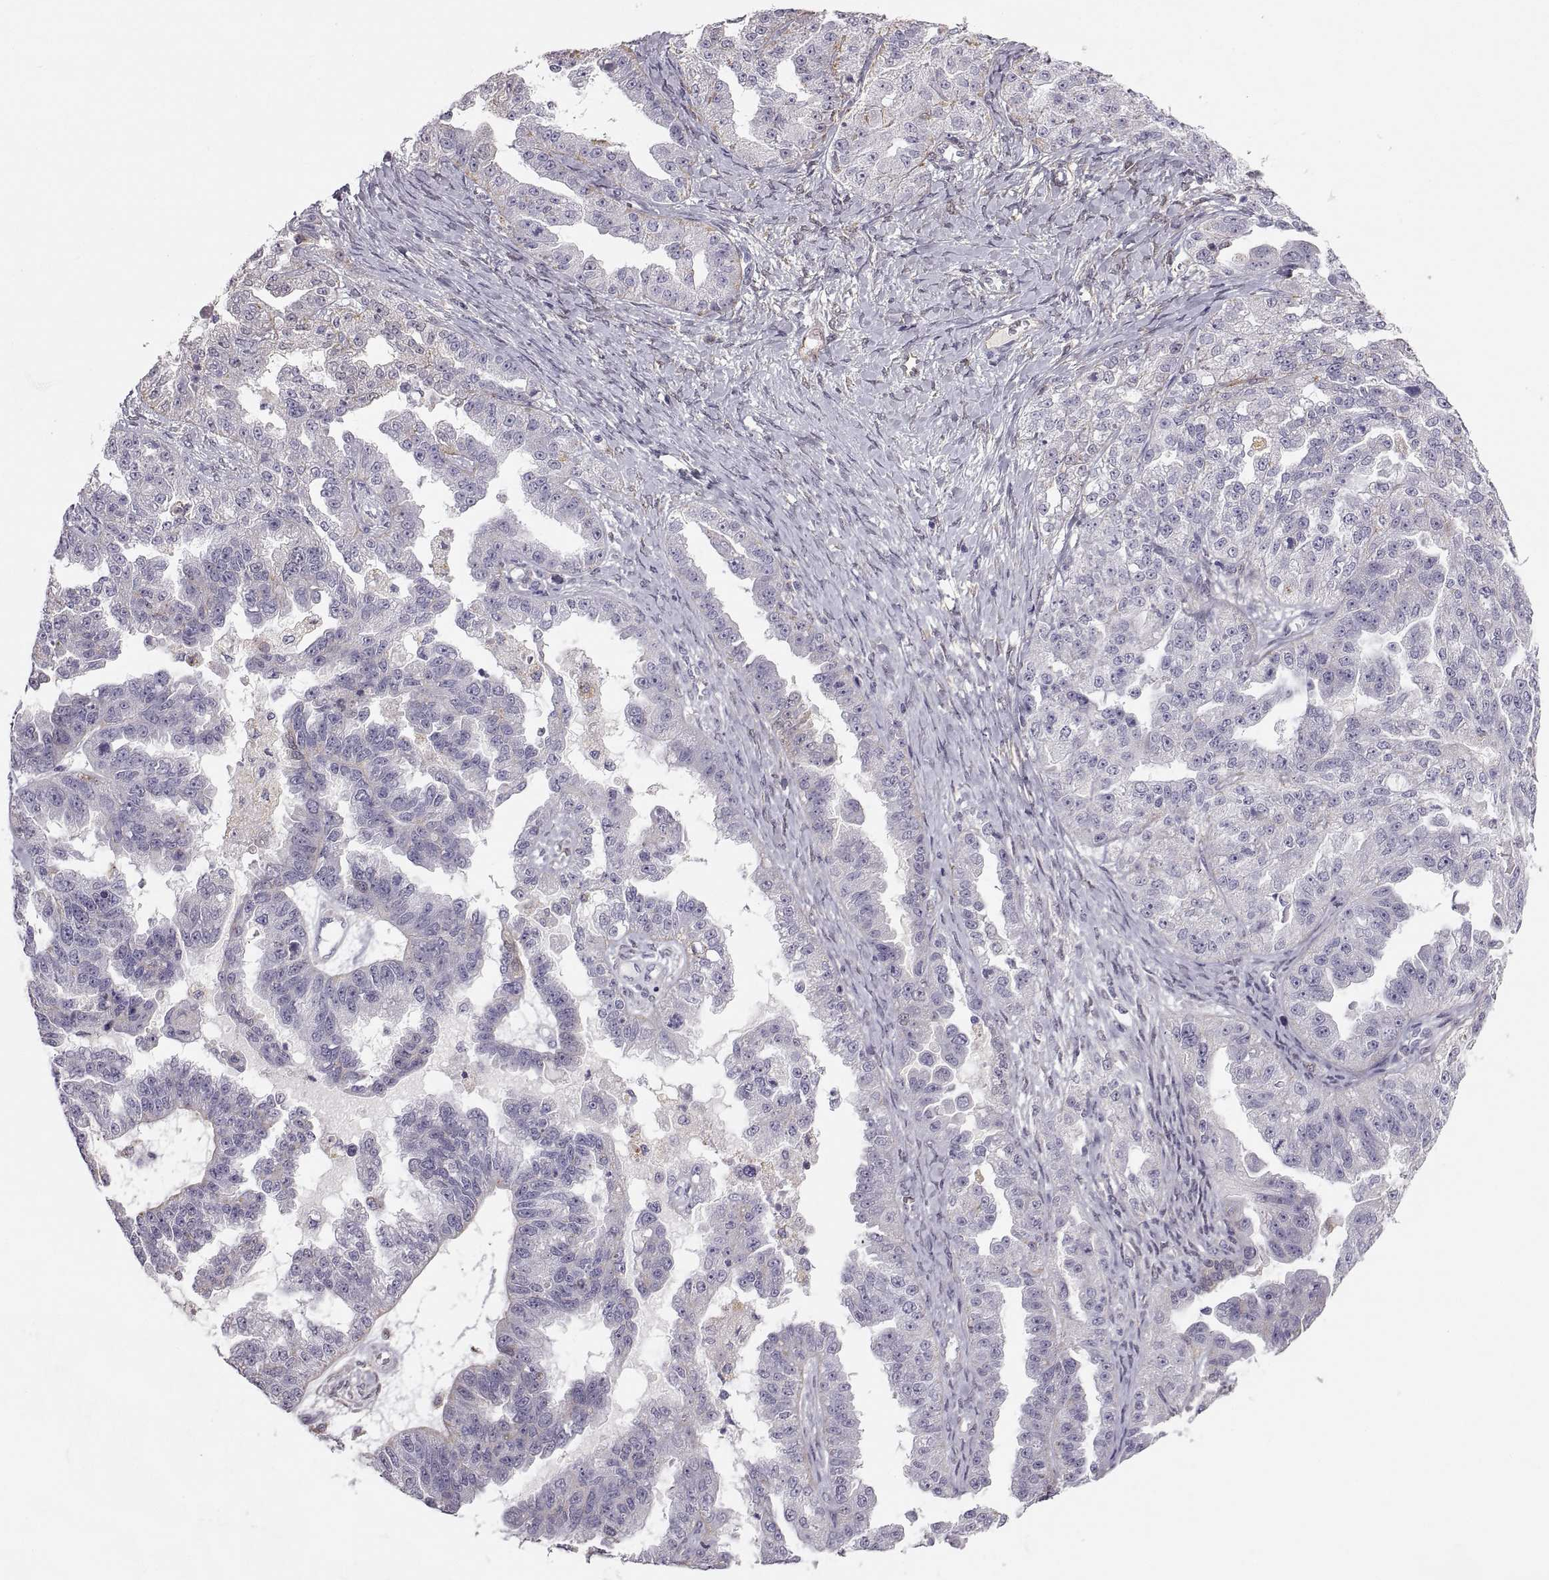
{"staining": {"intensity": "weak", "quantity": "<25%", "location": "cytoplasmic/membranous"}, "tissue": "ovarian cancer", "cell_type": "Tumor cells", "image_type": "cancer", "snomed": [{"axis": "morphology", "description": "Cystadenocarcinoma, serous, NOS"}, {"axis": "topography", "description": "Ovary"}], "caption": "This is an IHC micrograph of ovarian serous cystadenocarcinoma. There is no positivity in tumor cells.", "gene": "PGM5", "patient": {"sex": "female", "age": 58}}